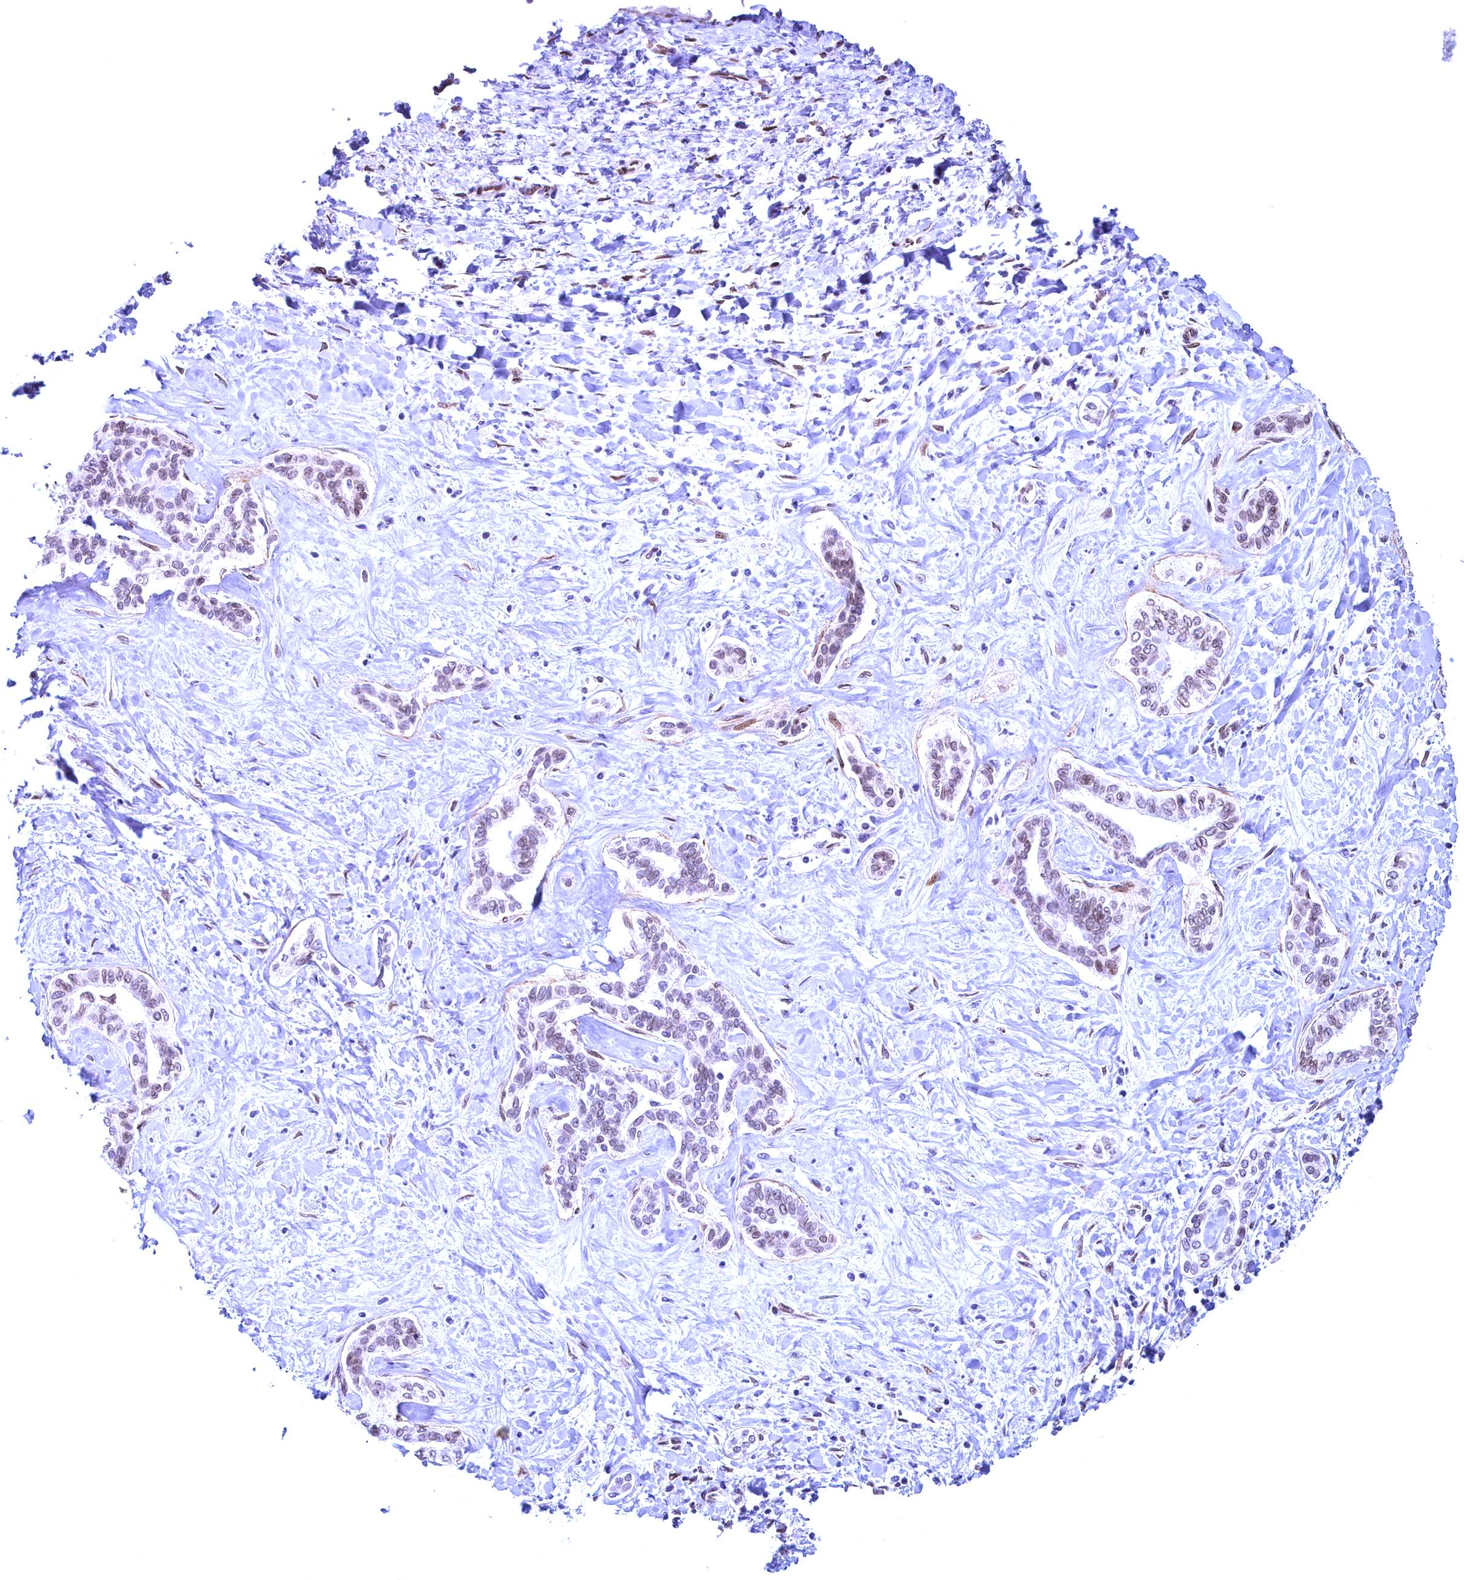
{"staining": {"intensity": "weak", "quantity": "25%-75%", "location": "cytoplasmic/membranous,nuclear"}, "tissue": "liver cancer", "cell_type": "Tumor cells", "image_type": "cancer", "snomed": [{"axis": "morphology", "description": "Cholangiocarcinoma"}, {"axis": "topography", "description": "Liver"}], "caption": "Immunohistochemical staining of liver cholangiocarcinoma reveals low levels of weak cytoplasmic/membranous and nuclear expression in about 25%-75% of tumor cells. (IHC, brightfield microscopy, high magnification).", "gene": "GPSM1", "patient": {"sex": "female", "age": 77}}